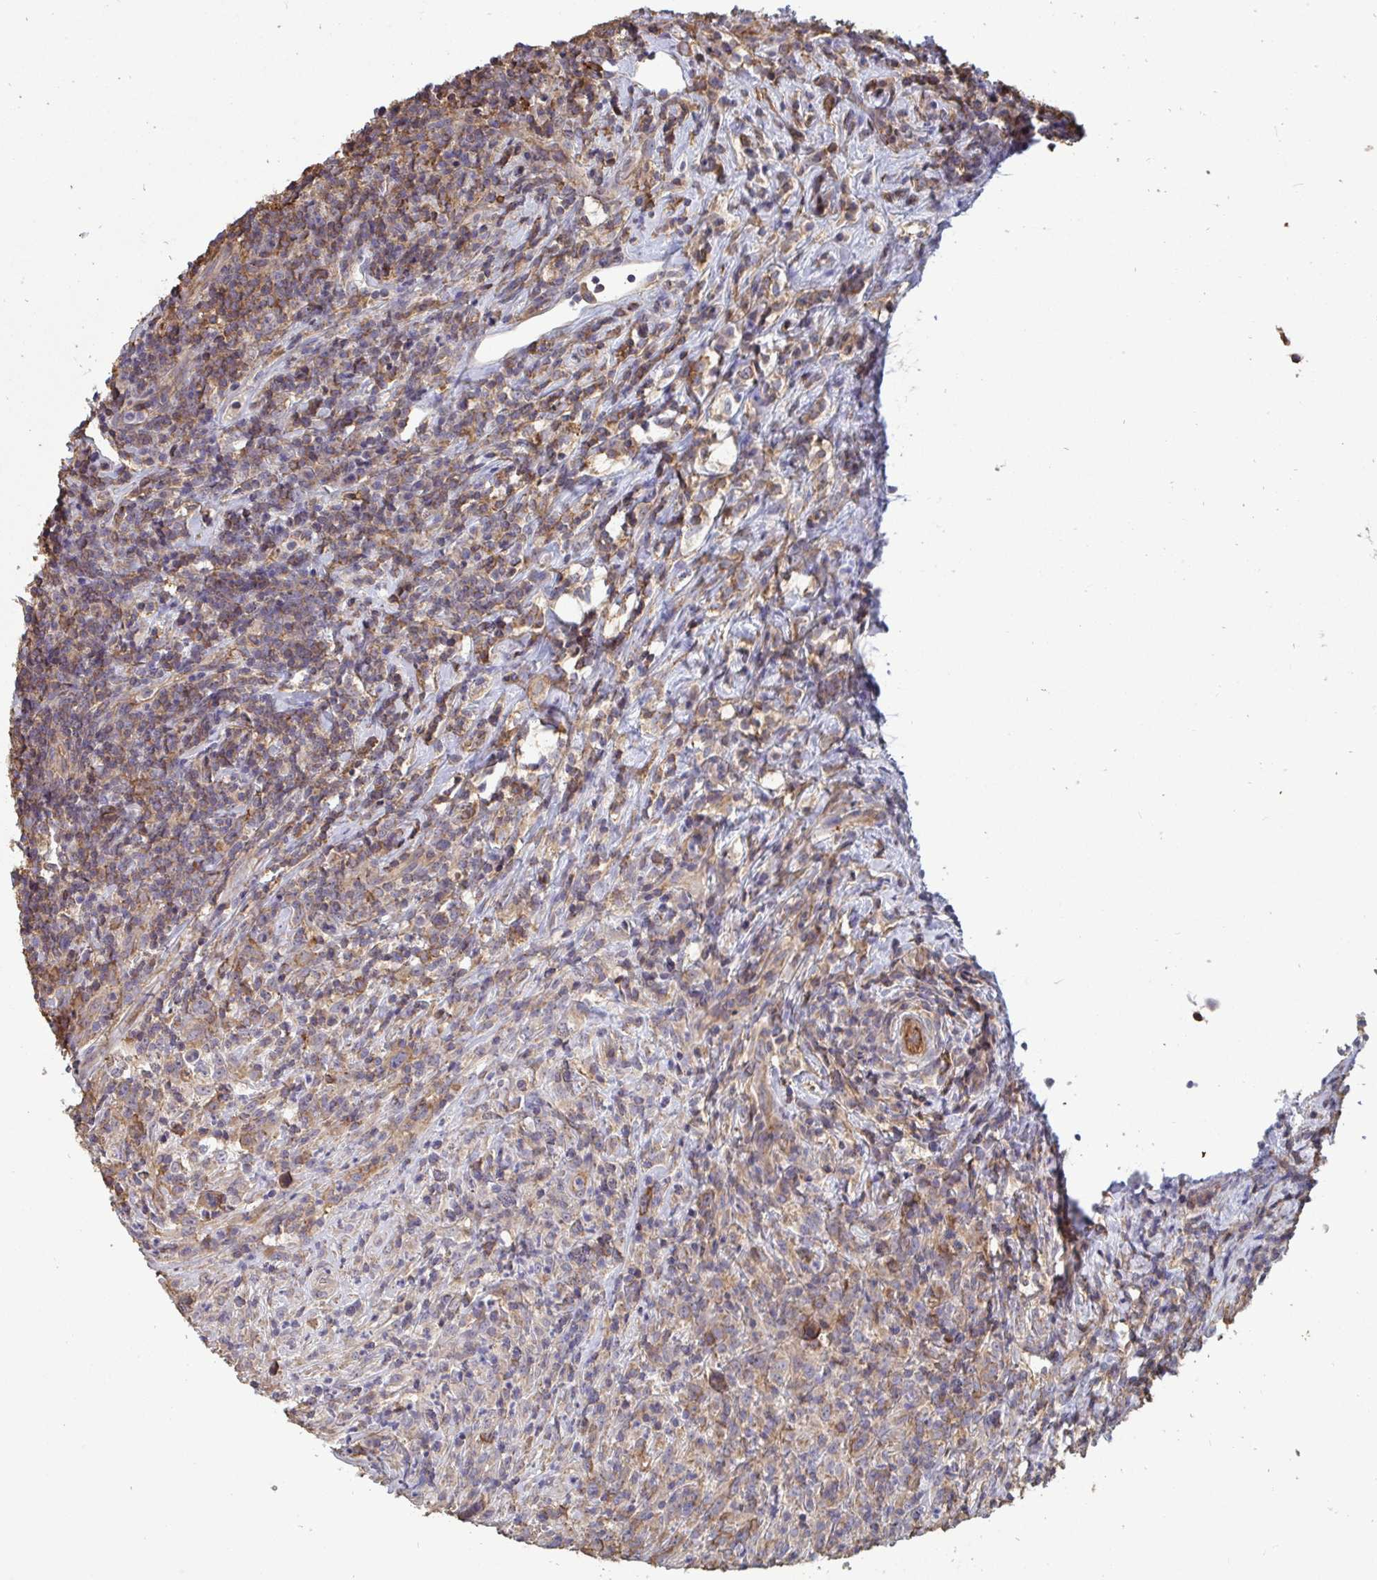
{"staining": {"intensity": "weak", "quantity": ">75%", "location": "cytoplasmic/membranous"}, "tissue": "lymphoma", "cell_type": "Tumor cells", "image_type": "cancer", "snomed": [{"axis": "morphology", "description": "Hodgkin's disease, NOS"}, {"axis": "topography", "description": "Lymph node"}], "caption": "This micrograph shows immunohistochemistry staining of Hodgkin's disease, with low weak cytoplasmic/membranous expression in approximately >75% of tumor cells.", "gene": "ISCU", "patient": {"sex": "female", "age": 18}}